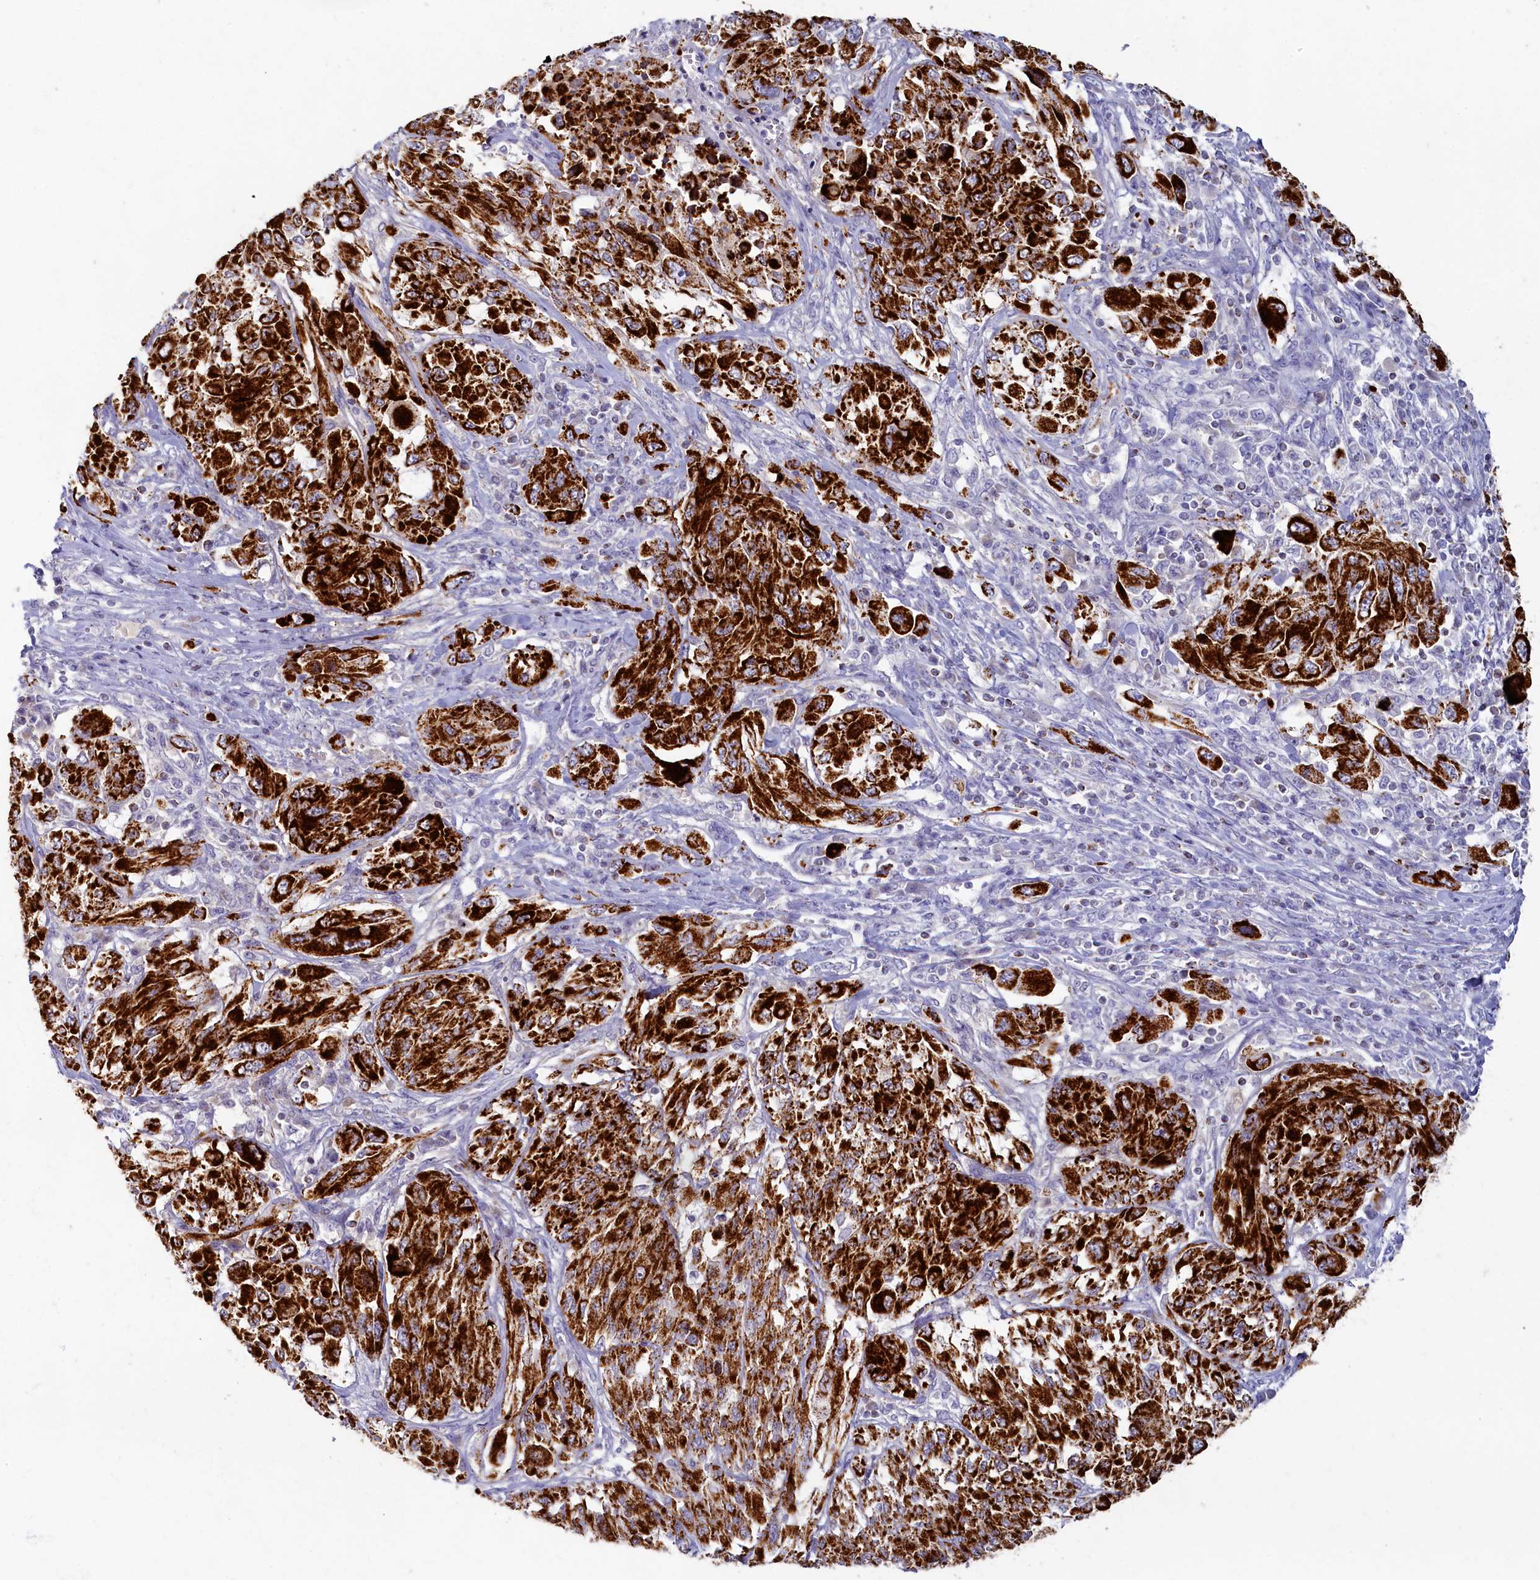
{"staining": {"intensity": "strong", "quantity": ">75%", "location": "cytoplasmic/membranous"}, "tissue": "melanoma", "cell_type": "Tumor cells", "image_type": "cancer", "snomed": [{"axis": "morphology", "description": "Malignant melanoma, NOS"}, {"axis": "topography", "description": "Skin"}], "caption": "Melanoma stained with DAB (3,3'-diaminobenzidine) IHC shows high levels of strong cytoplasmic/membranous staining in about >75% of tumor cells.", "gene": "OCIAD2", "patient": {"sex": "female", "age": 91}}